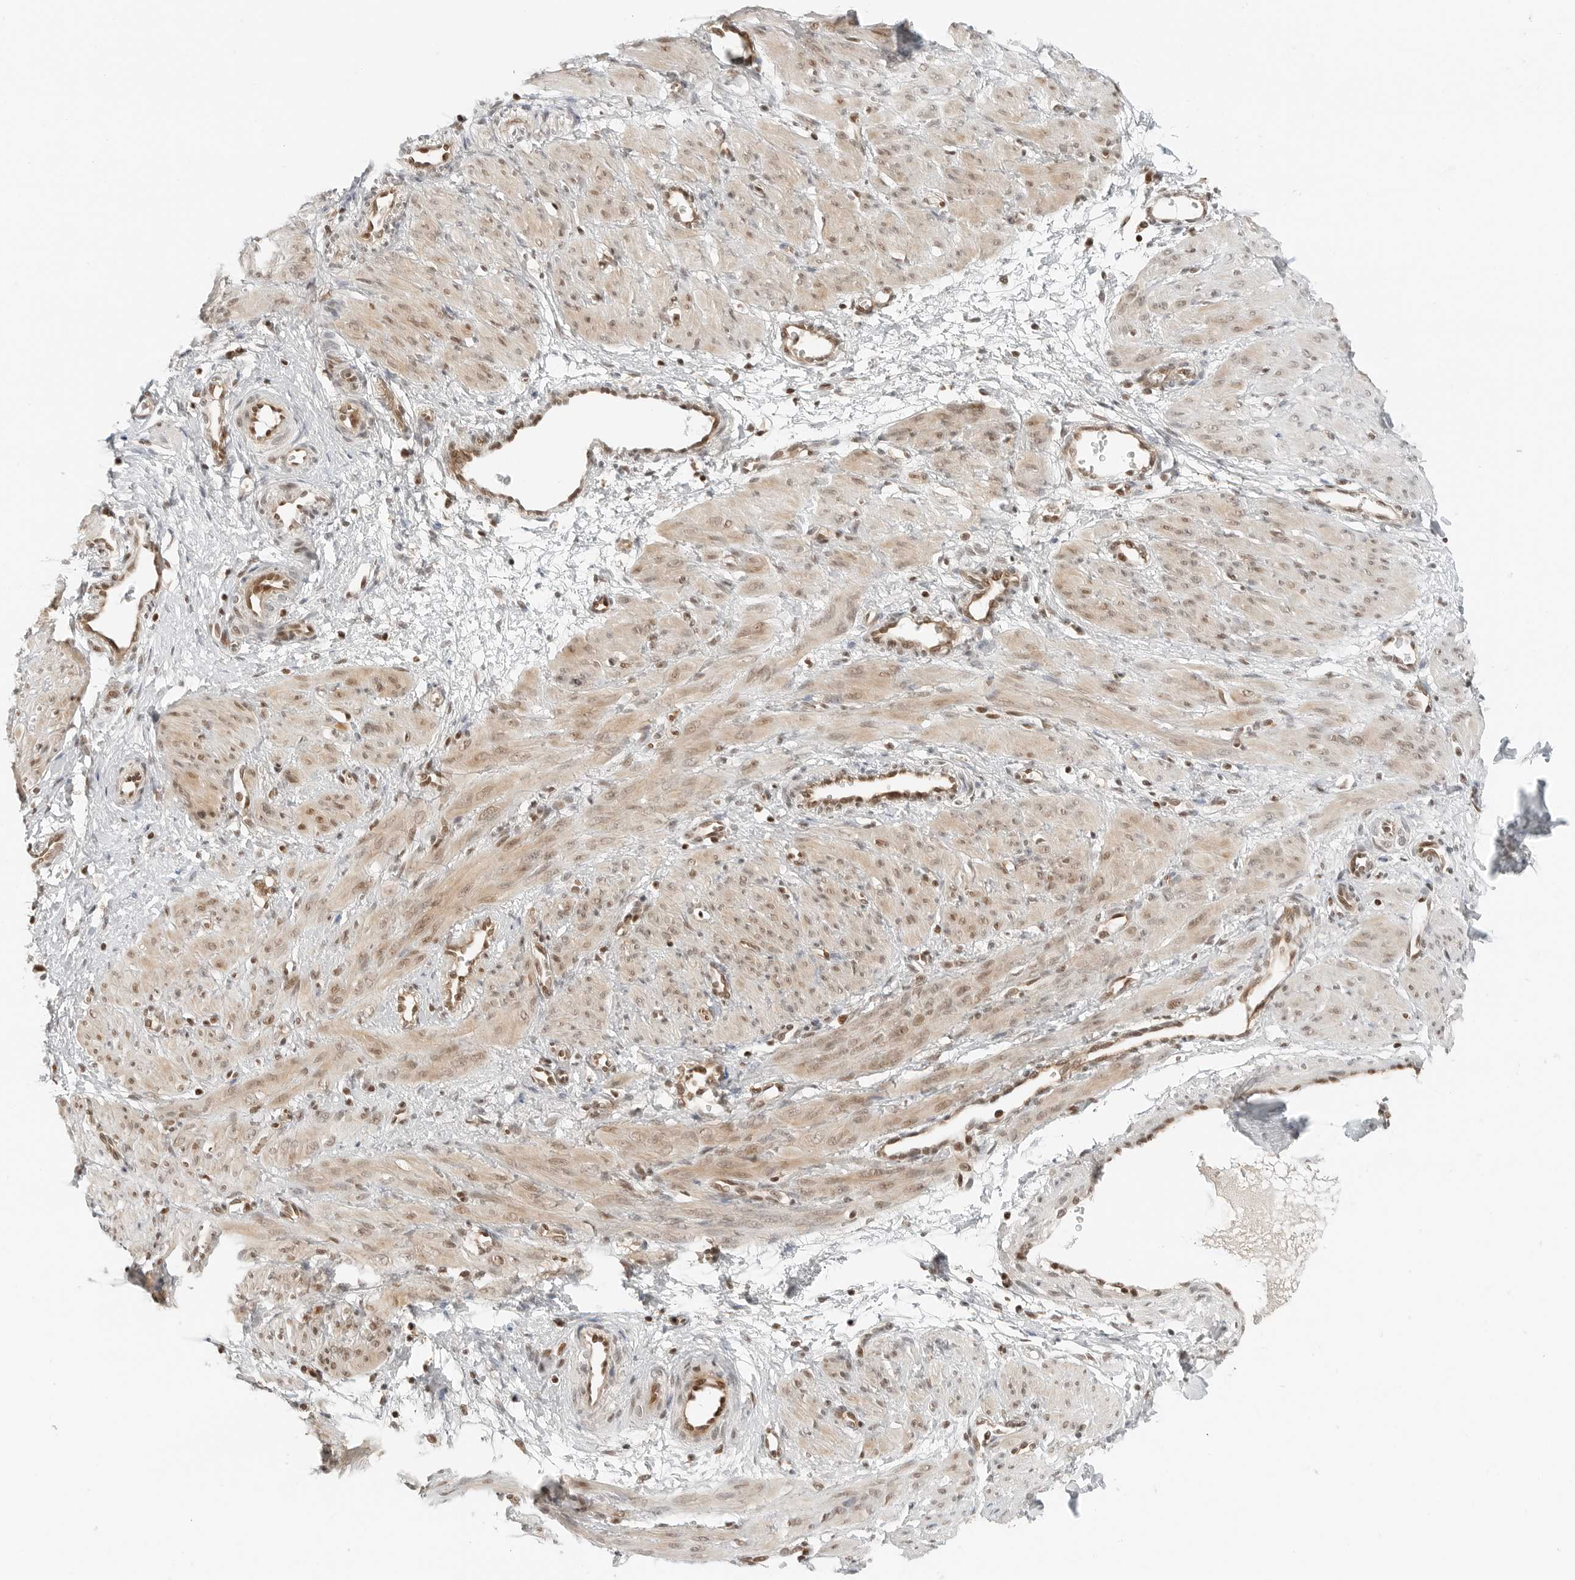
{"staining": {"intensity": "moderate", "quantity": "25%-75%", "location": "cytoplasmic/membranous,nuclear"}, "tissue": "smooth muscle", "cell_type": "Smooth muscle cells", "image_type": "normal", "snomed": [{"axis": "morphology", "description": "Normal tissue, NOS"}, {"axis": "topography", "description": "Endometrium"}], "caption": "Immunohistochemical staining of benign smooth muscle exhibits medium levels of moderate cytoplasmic/membranous,nuclear staining in approximately 25%-75% of smooth muscle cells. (IHC, brightfield microscopy, high magnification).", "gene": "CRTC2", "patient": {"sex": "female", "age": 33}}